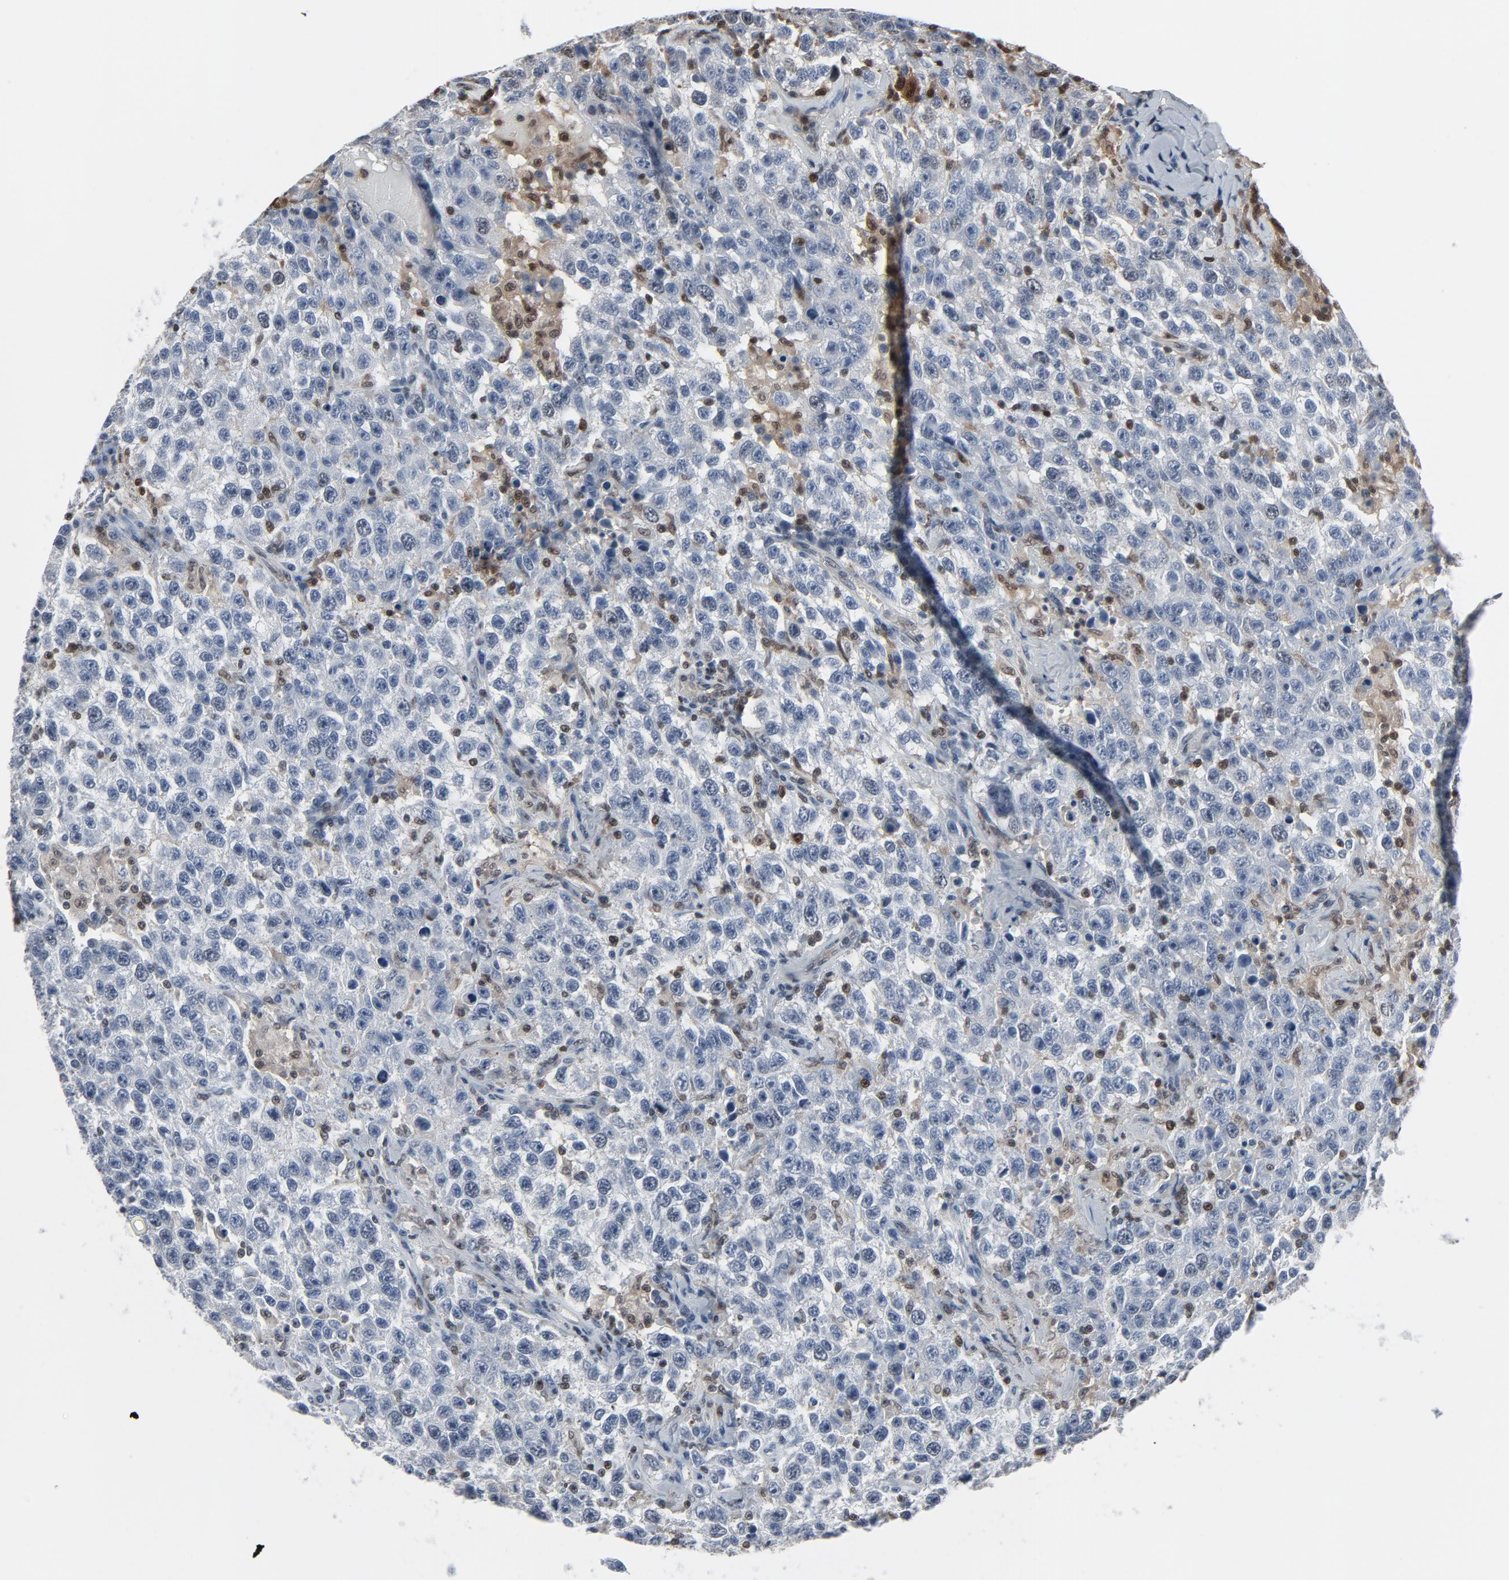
{"staining": {"intensity": "negative", "quantity": "none", "location": "none"}, "tissue": "testis cancer", "cell_type": "Tumor cells", "image_type": "cancer", "snomed": [{"axis": "morphology", "description": "Seminoma, NOS"}, {"axis": "topography", "description": "Testis"}], "caption": "Human testis cancer (seminoma) stained for a protein using immunohistochemistry exhibits no expression in tumor cells.", "gene": "STAT5A", "patient": {"sex": "male", "age": 41}}